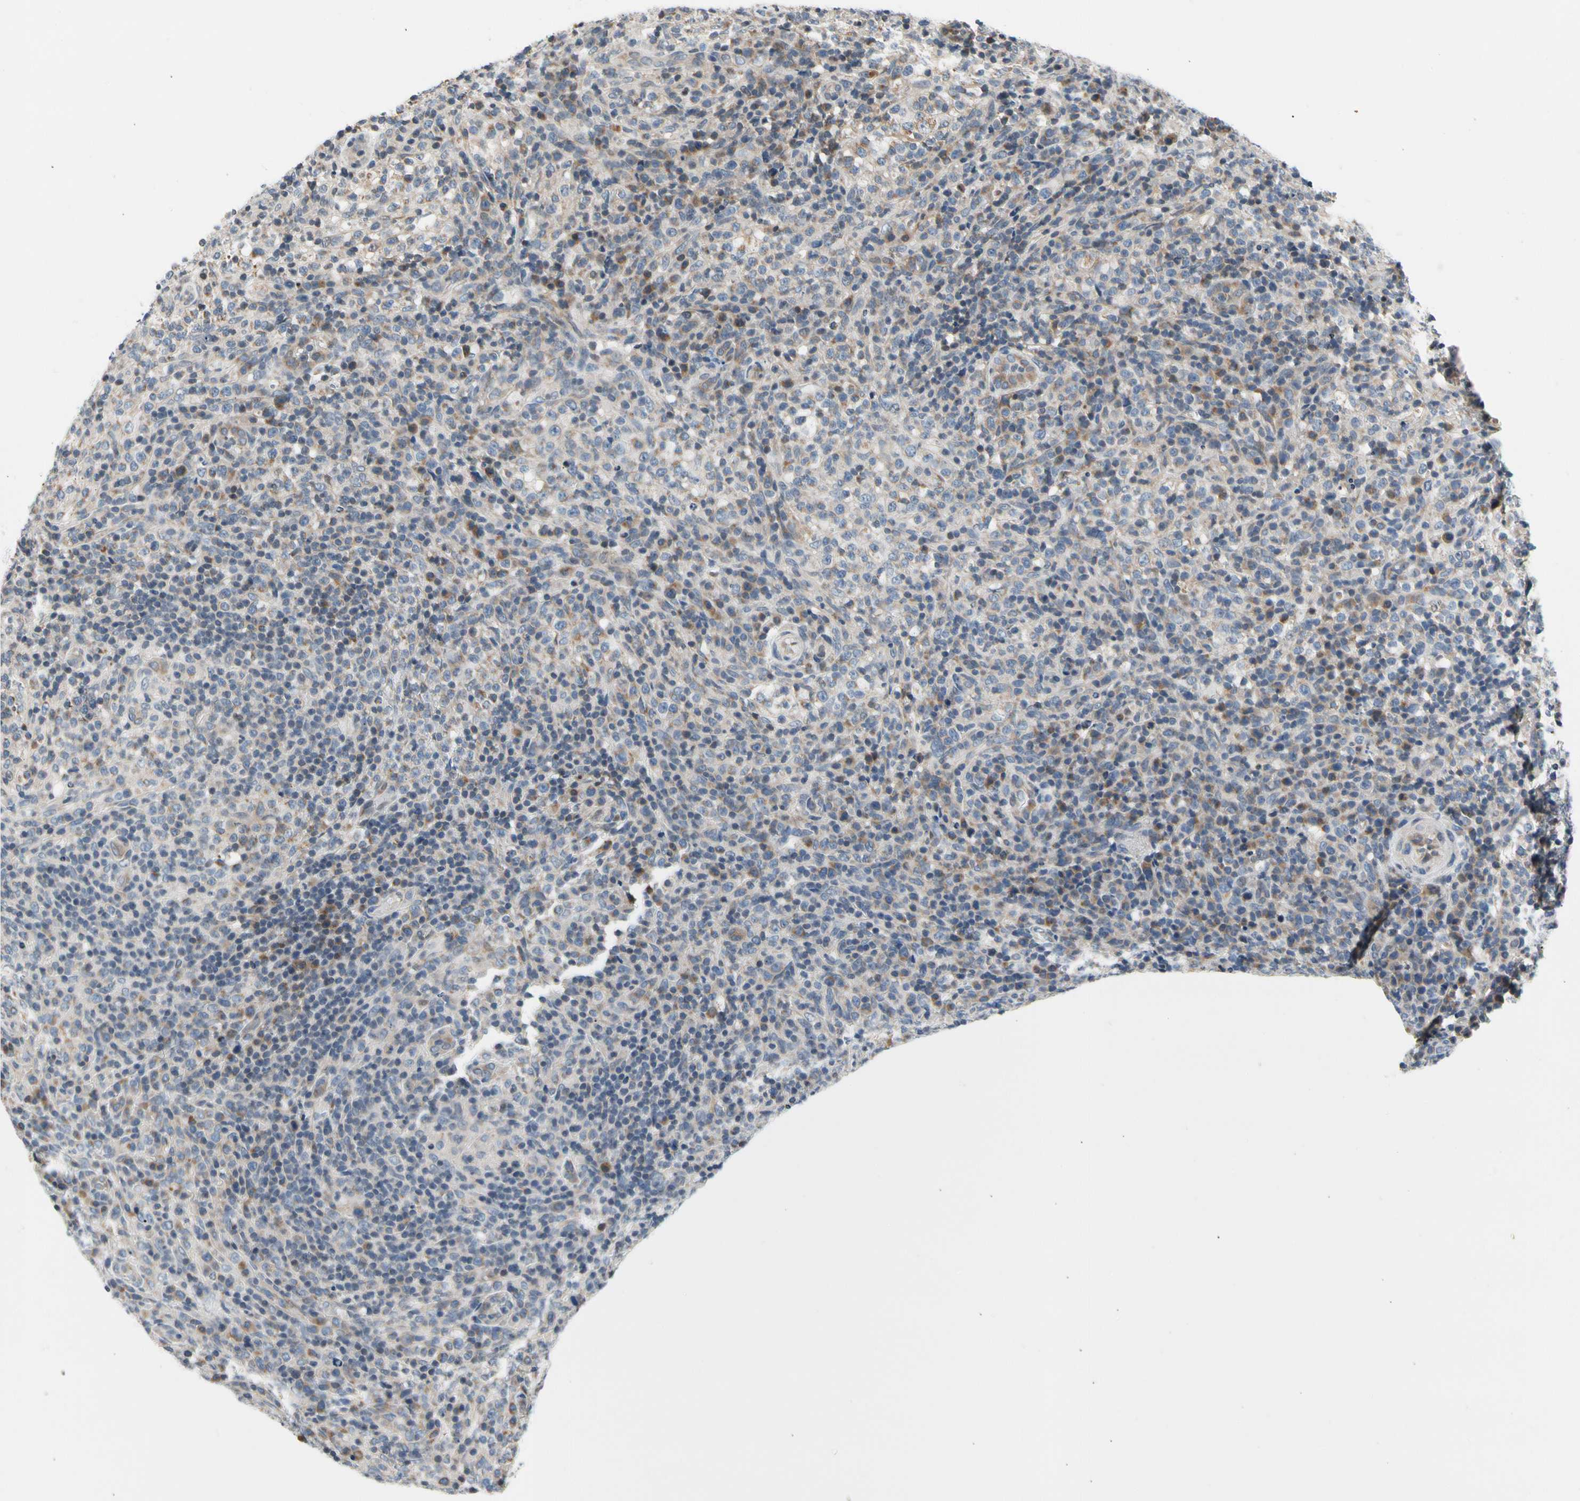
{"staining": {"intensity": "negative", "quantity": "none", "location": "none"}, "tissue": "lymphoma", "cell_type": "Tumor cells", "image_type": "cancer", "snomed": [{"axis": "morphology", "description": "Malignant lymphoma, non-Hodgkin's type, High grade"}, {"axis": "topography", "description": "Lymph node"}], "caption": "Immunohistochemistry of lymphoma displays no expression in tumor cells.", "gene": "SOX30", "patient": {"sex": "female", "age": 76}}